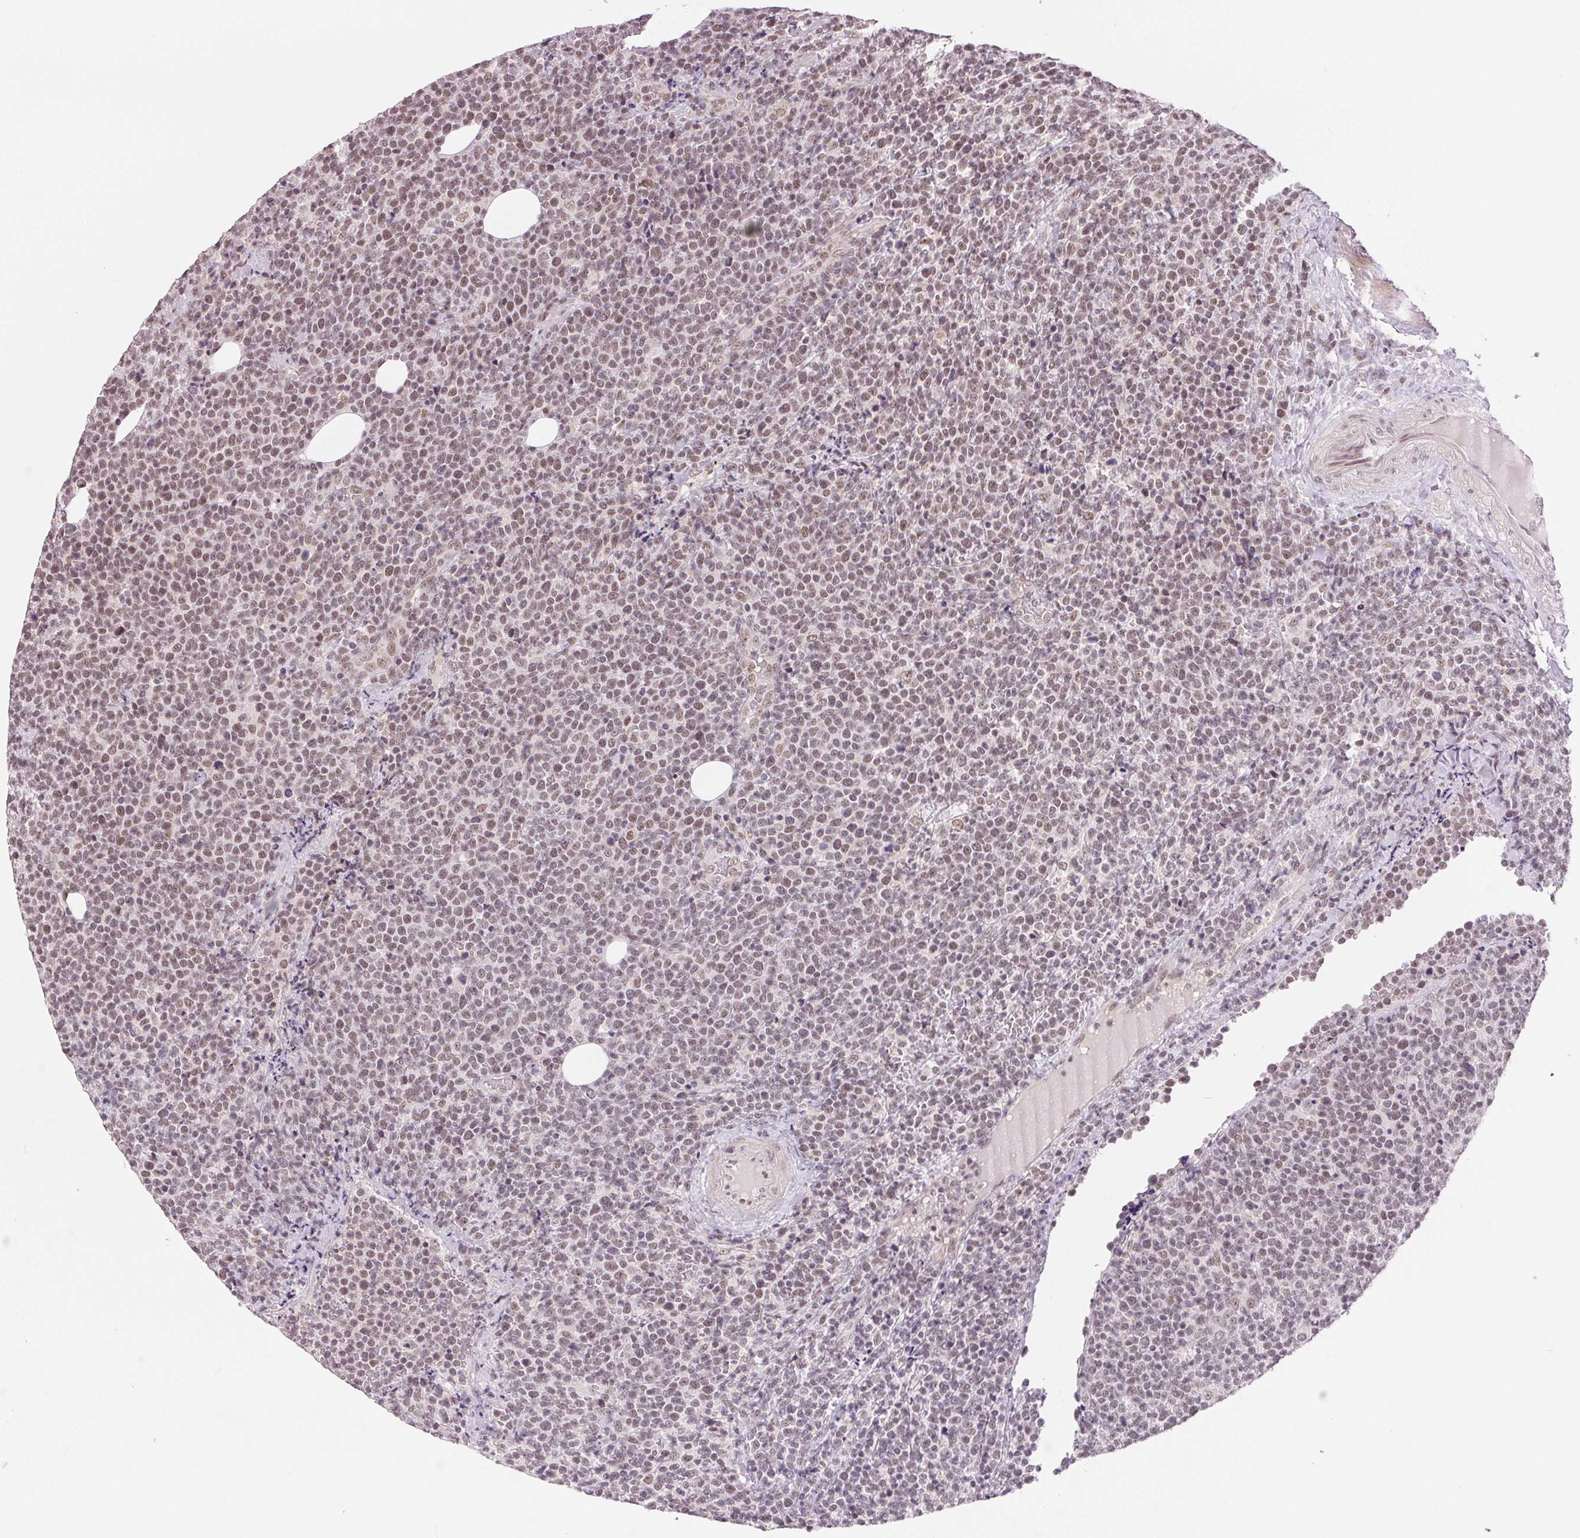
{"staining": {"intensity": "moderate", "quantity": "25%-75%", "location": "nuclear"}, "tissue": "lymphoma", "cell_type": "Tumor cells", "image_type": "cancer", "snomed": [{"axis": "morphology", "description": "Malignant lymphoma, non-Hodgkin's type, High grade"}, {"axis": "topography", "description": "Lymph node"}], "caption": "Tumor cells display medium levels of moderate nuclear positivity in approximately 25%-75% of cells in human high-grade malignant lymphoma, non-Hodgkin's type.", "gene": "PRPF18", "patient": {"sex": "male", "age": 61}}